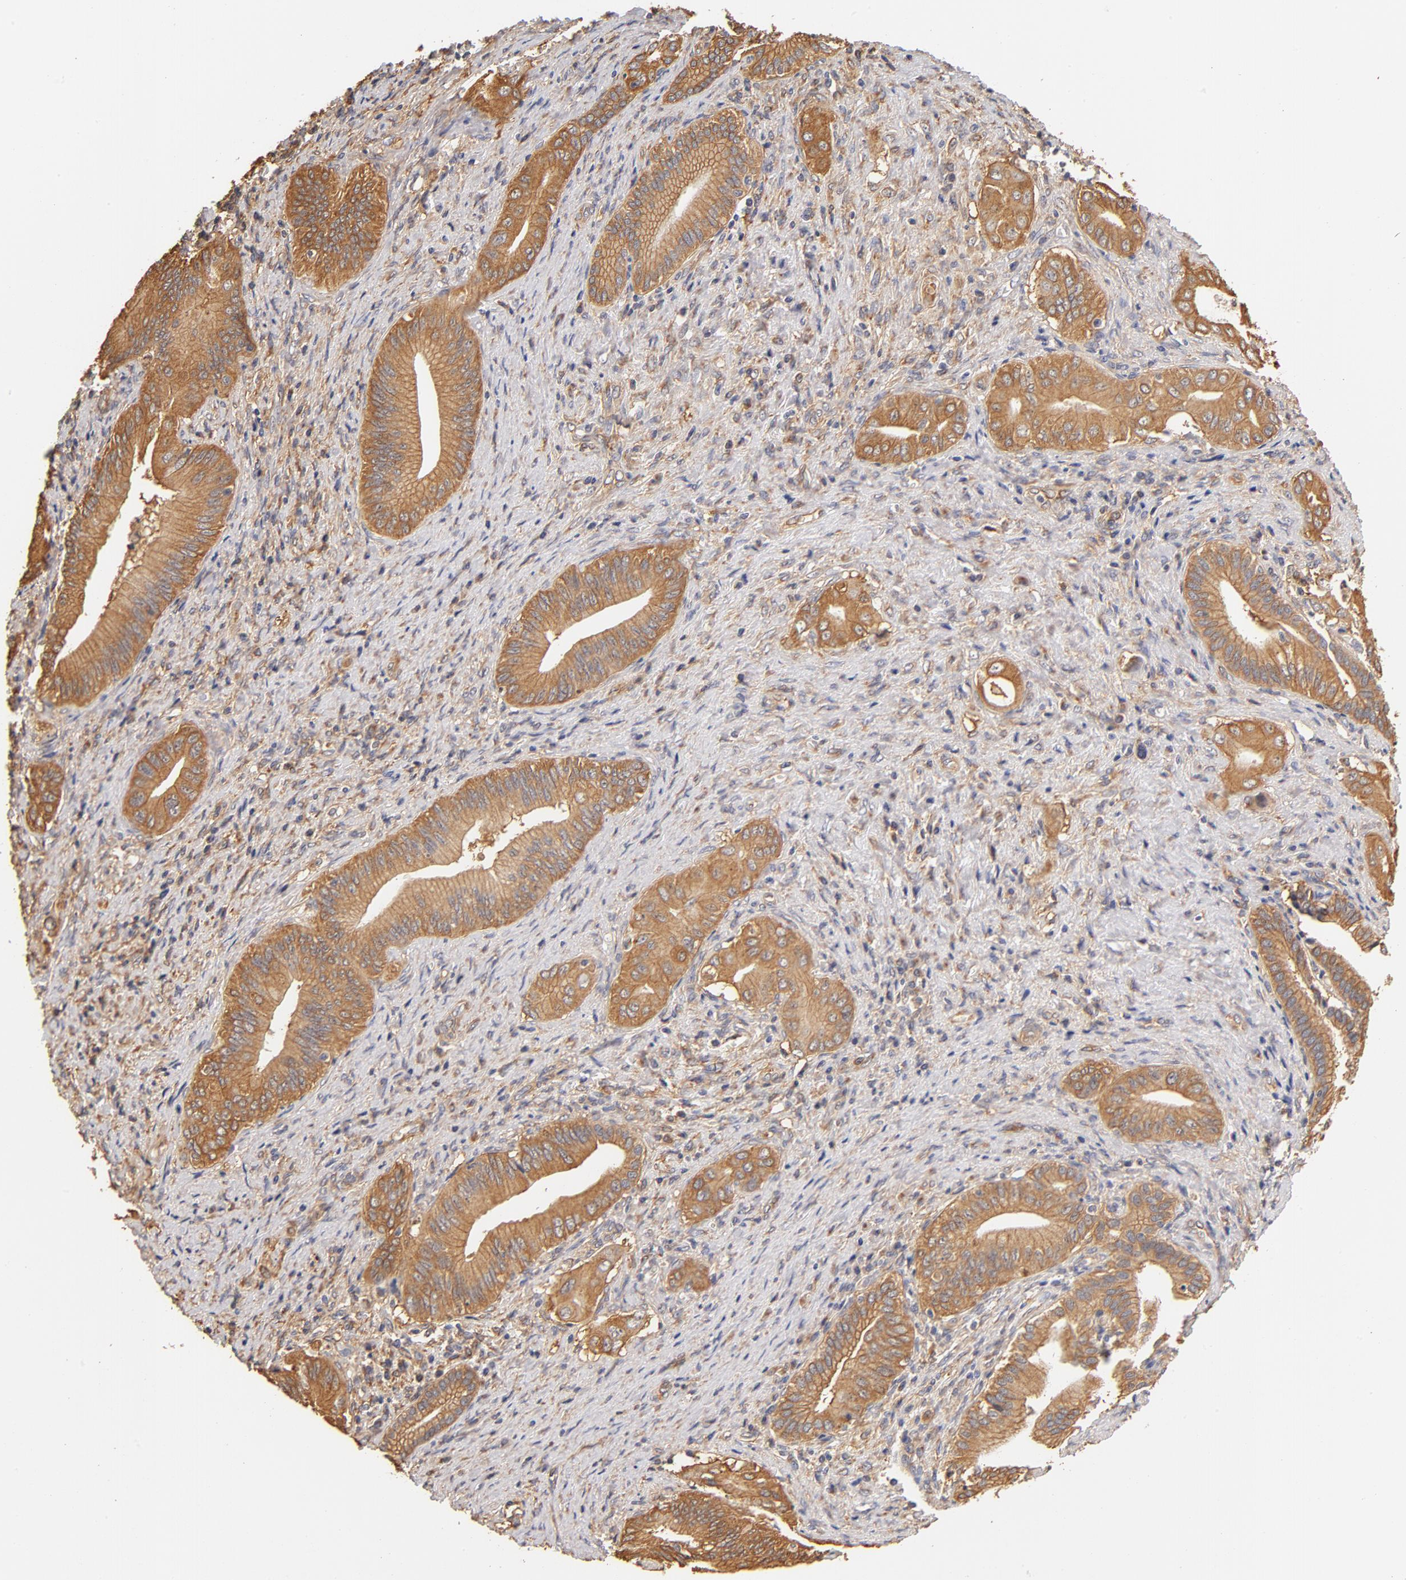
{"staining": {"intensity": "moderate", "quantity": ">75%", "location": "cytoplasmic/membranous"}, "tissue": "liver cancer", "cell_type": "Tumor cells", "image_type": "cancer", "snomed": [{"axis": "morphology", "description": "Cholangiocarcinoma"}, {"axis": "topography", "description": "Liver"}], "caption": "Protein expression analysis of liver cholangiocarcinoma reveals moderate cytoplasmic/membranous positivity in about >75% of tumor cells.", "gene": "FCMR", "patient": {"sex": "male", "age": 58}}